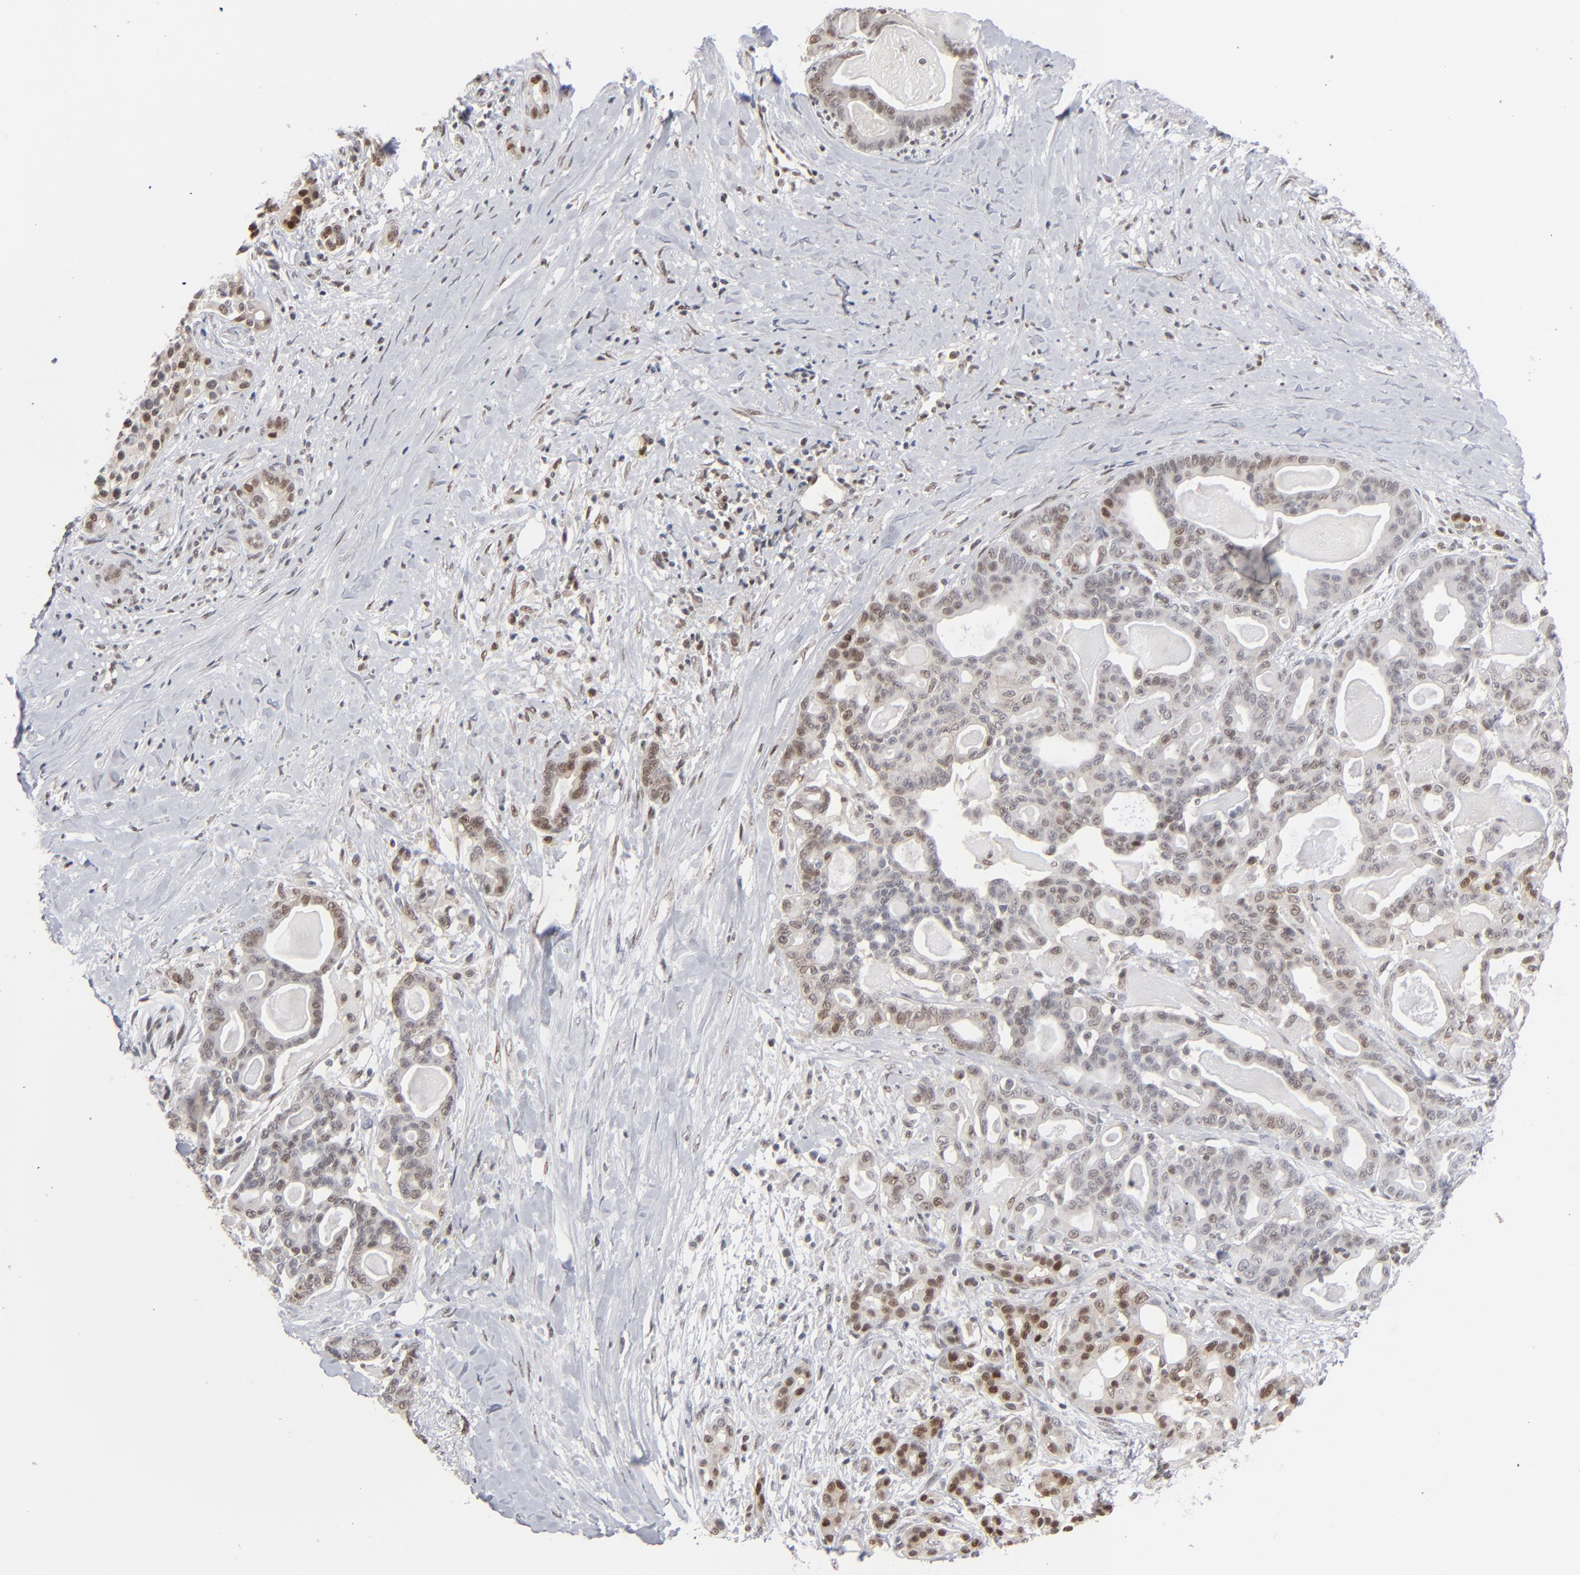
{"staining": {"intensity": "moderate", "quantity": "25%-75%", "location": "nuclear"}, "tissue": "pancreatic cancer", "cell_type": "Tumor cells", "image_type": "cancer", "snomed": [{"axis": "morphology", "description": "Adenocarcinoma, NOS"}, {"axis": "topography", "description": "Pancreas"}], "caption": "Protein expression analysis of human pancreatic cancer (adenocarcinoma) reveals moderate nuclear staining in approximately 25%-75% of tumor cells.", "gene": "IRF9", "patient": {"sex": "male", "age": 63}}